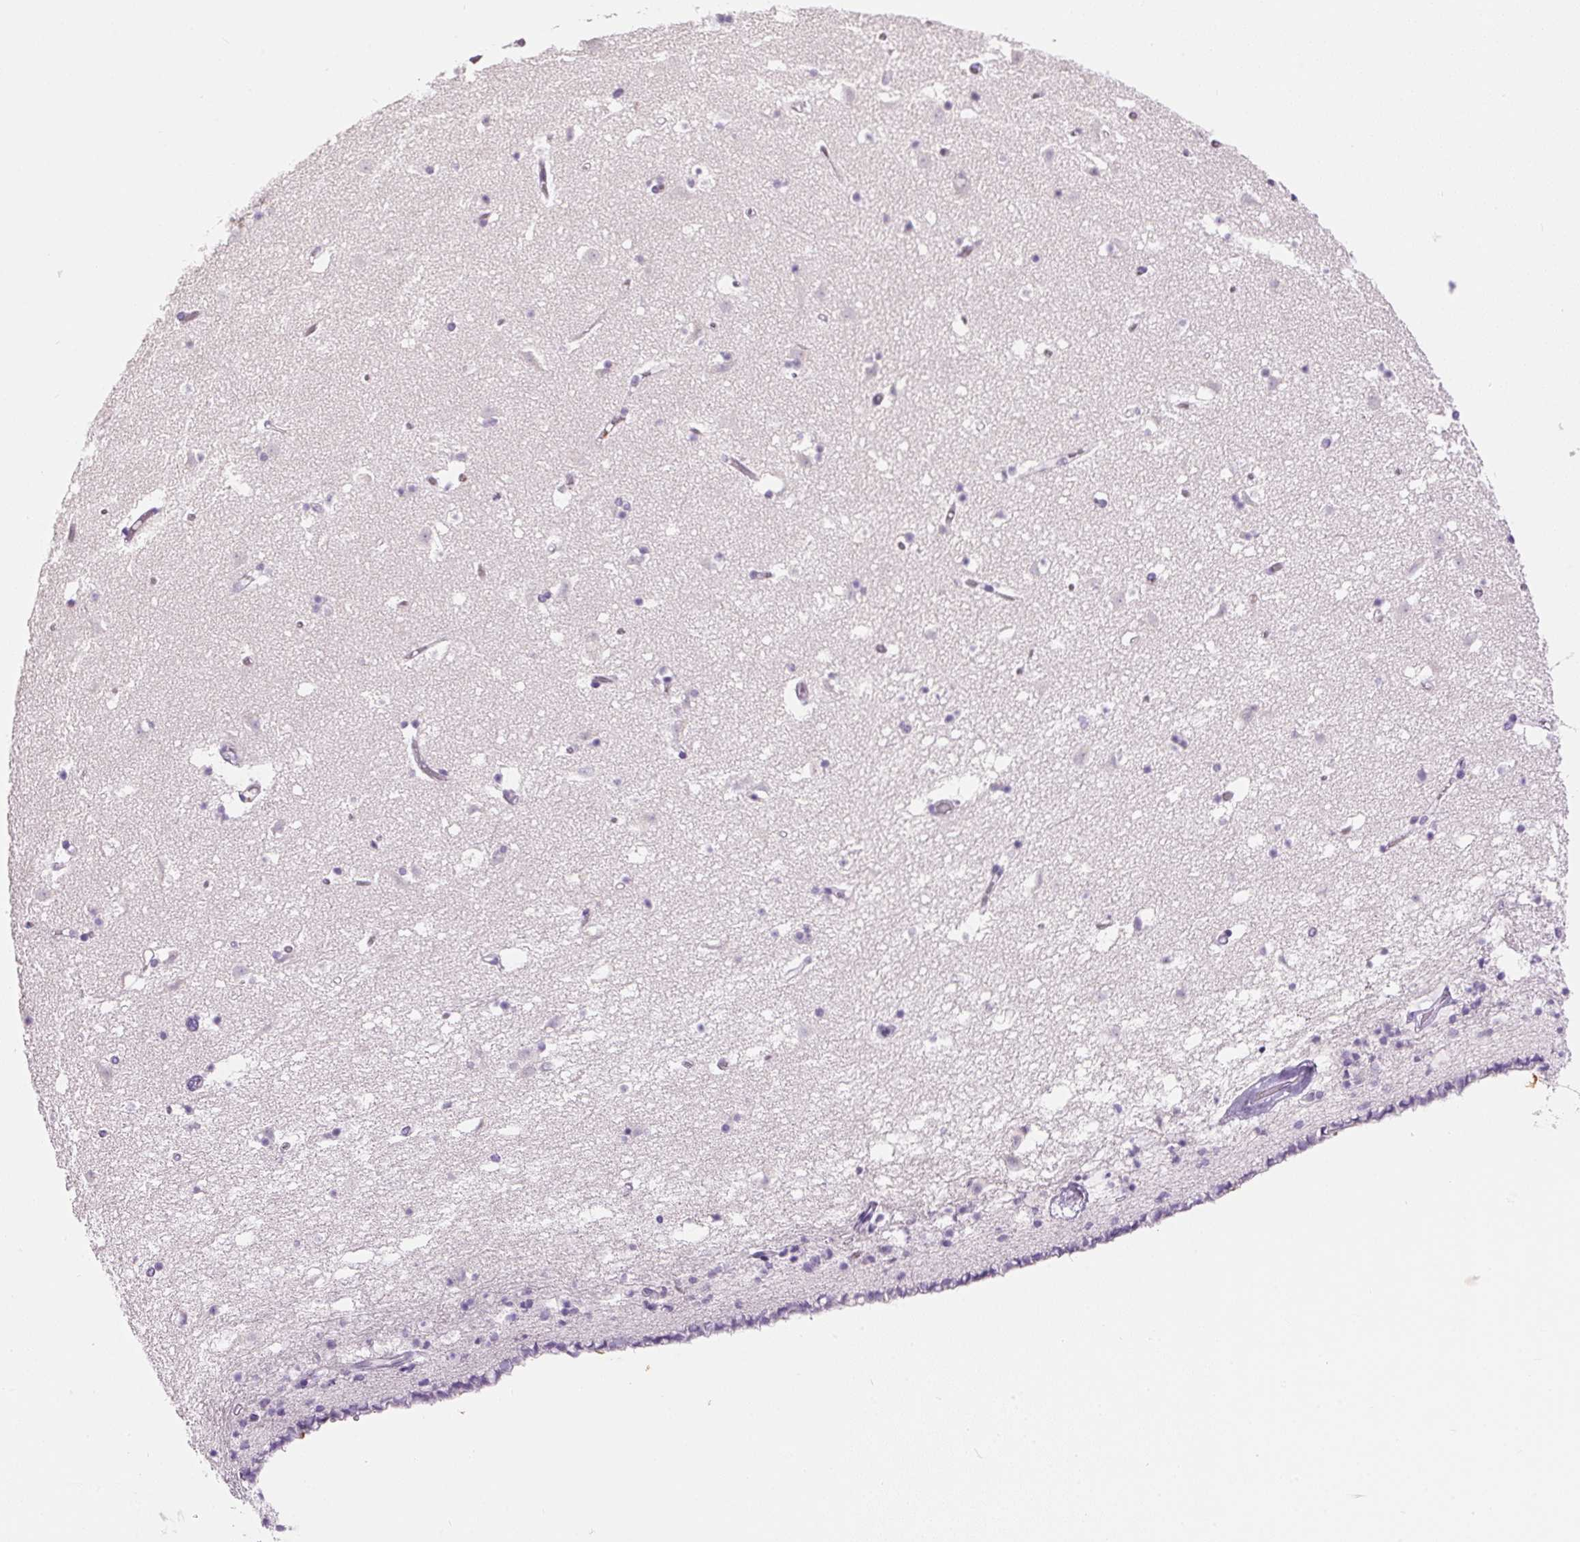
{"staining": {"intensity": "negative", "quantity": "none", "location": "none"}, "tissue": "caudate", "cell_type": "Glial cells", "image_type": "normal", "snomed": [{"axis": "morphology", "description": "Normal tissue, NOS"}, {"axis": "topography", "description": "Lateral ventricle wall"}], "caption": "Glial cells show no significant expression in benign caudate.", "gene": "ORM1", "patient": {"sex": "female", "age": 42}}